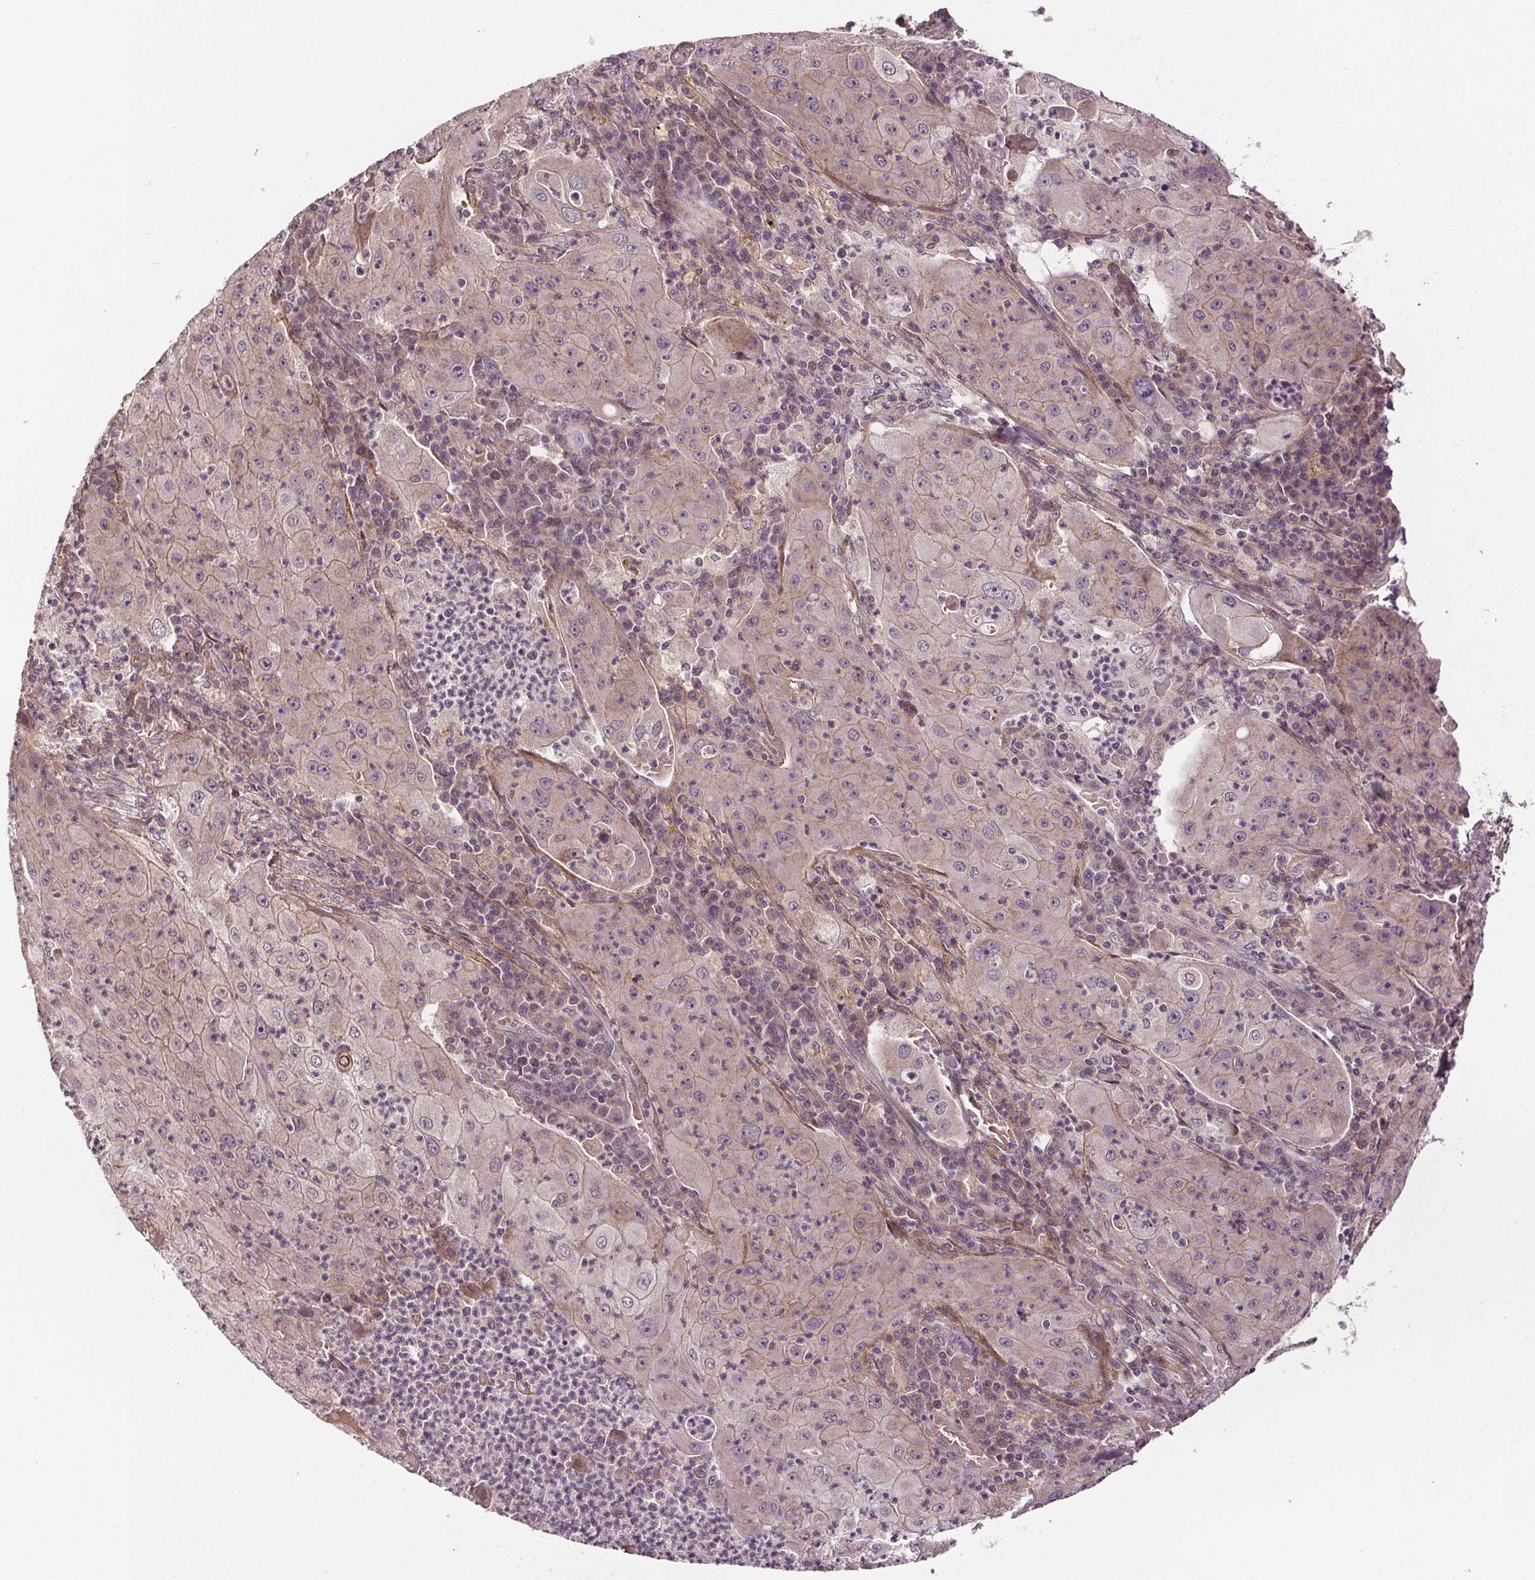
{"staining": {"intensity": "moderate", "quantity": "25%-75%", "location": "cytoplasmic/membranous"}, "tissue": "lung cancer", "cell_type": "Tumor cells", "image_type": "cancer", "snomed": [{"axis": "morphology", "description": "Squamous cell carcinoma, NOS"}, {"axis": "topography", "description": "Lung"}], "caption": "This histopathology image demonstrates lung cancer (squamous cell carcinoma) stained with immunohistochemistry (IHC) to label a protein in brown. The cytoplasmic/membranous of tumor cells show moderate positivity for the protein. Nuclei are counter-stained blue.", "gene": "EPHB3", "patient": {"sex": "female", "age": 59}}